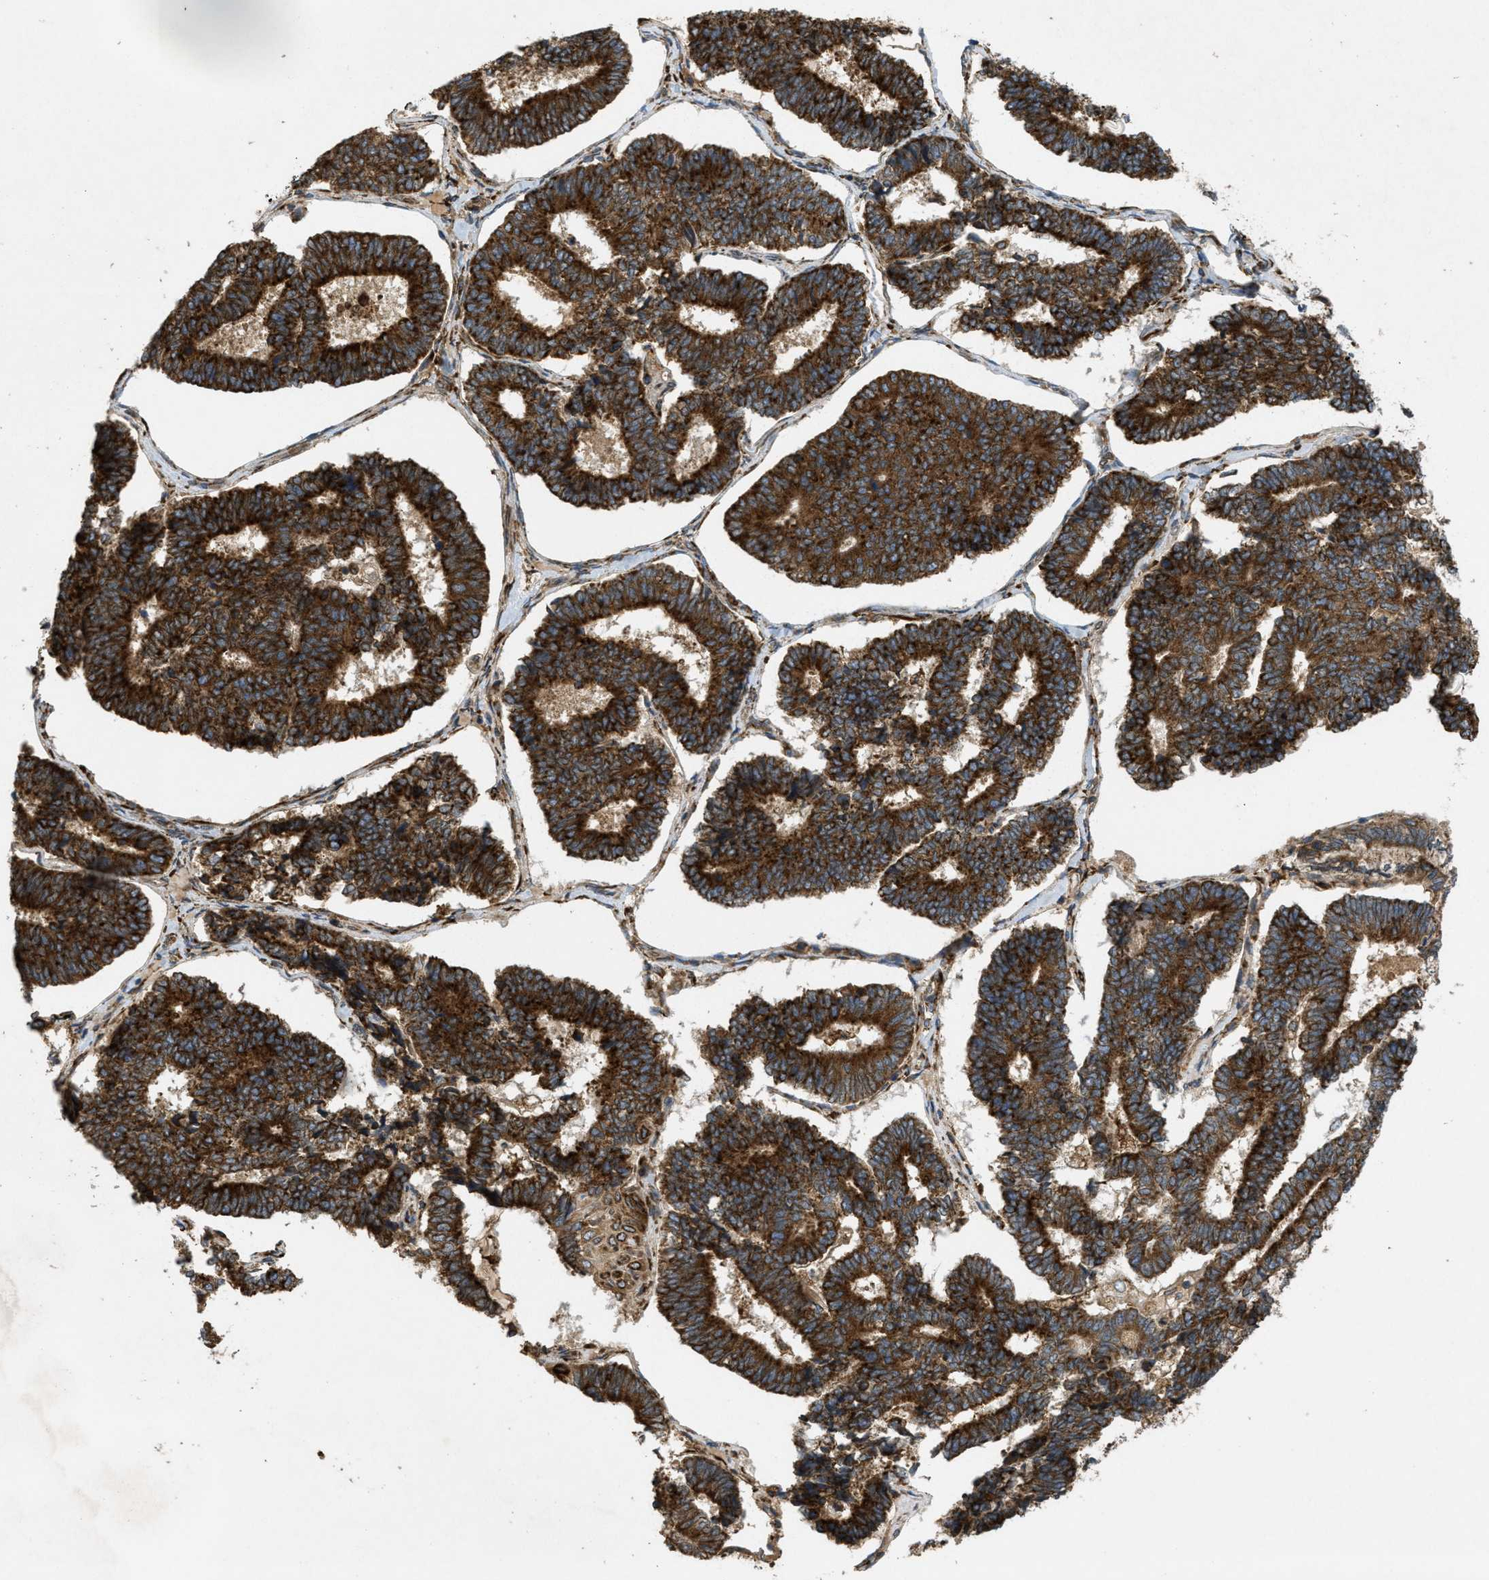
{"staining": {"intensity": "strong", "quantity": ">75%", "location": "cytoplasmic/membranous"}, "tissue": "endometrial cancer", "cell_type": "Tumor cells", "image_type": "cancer", "snomed": [{"axis": "morphology", "description": "Adenocarcinoma, NOS"}, {"axis": "topography", "description": "Endometrium"}], "caption": "A histopathology image showing strong cytoplasmic/membranous positivity in about >75% of tumor cells in endometrial adenocarcinoma, as visualized by brown immunohistochemical staining.", "gene": "PCDH18", "patient": {"sex": "female", "age": 70}}